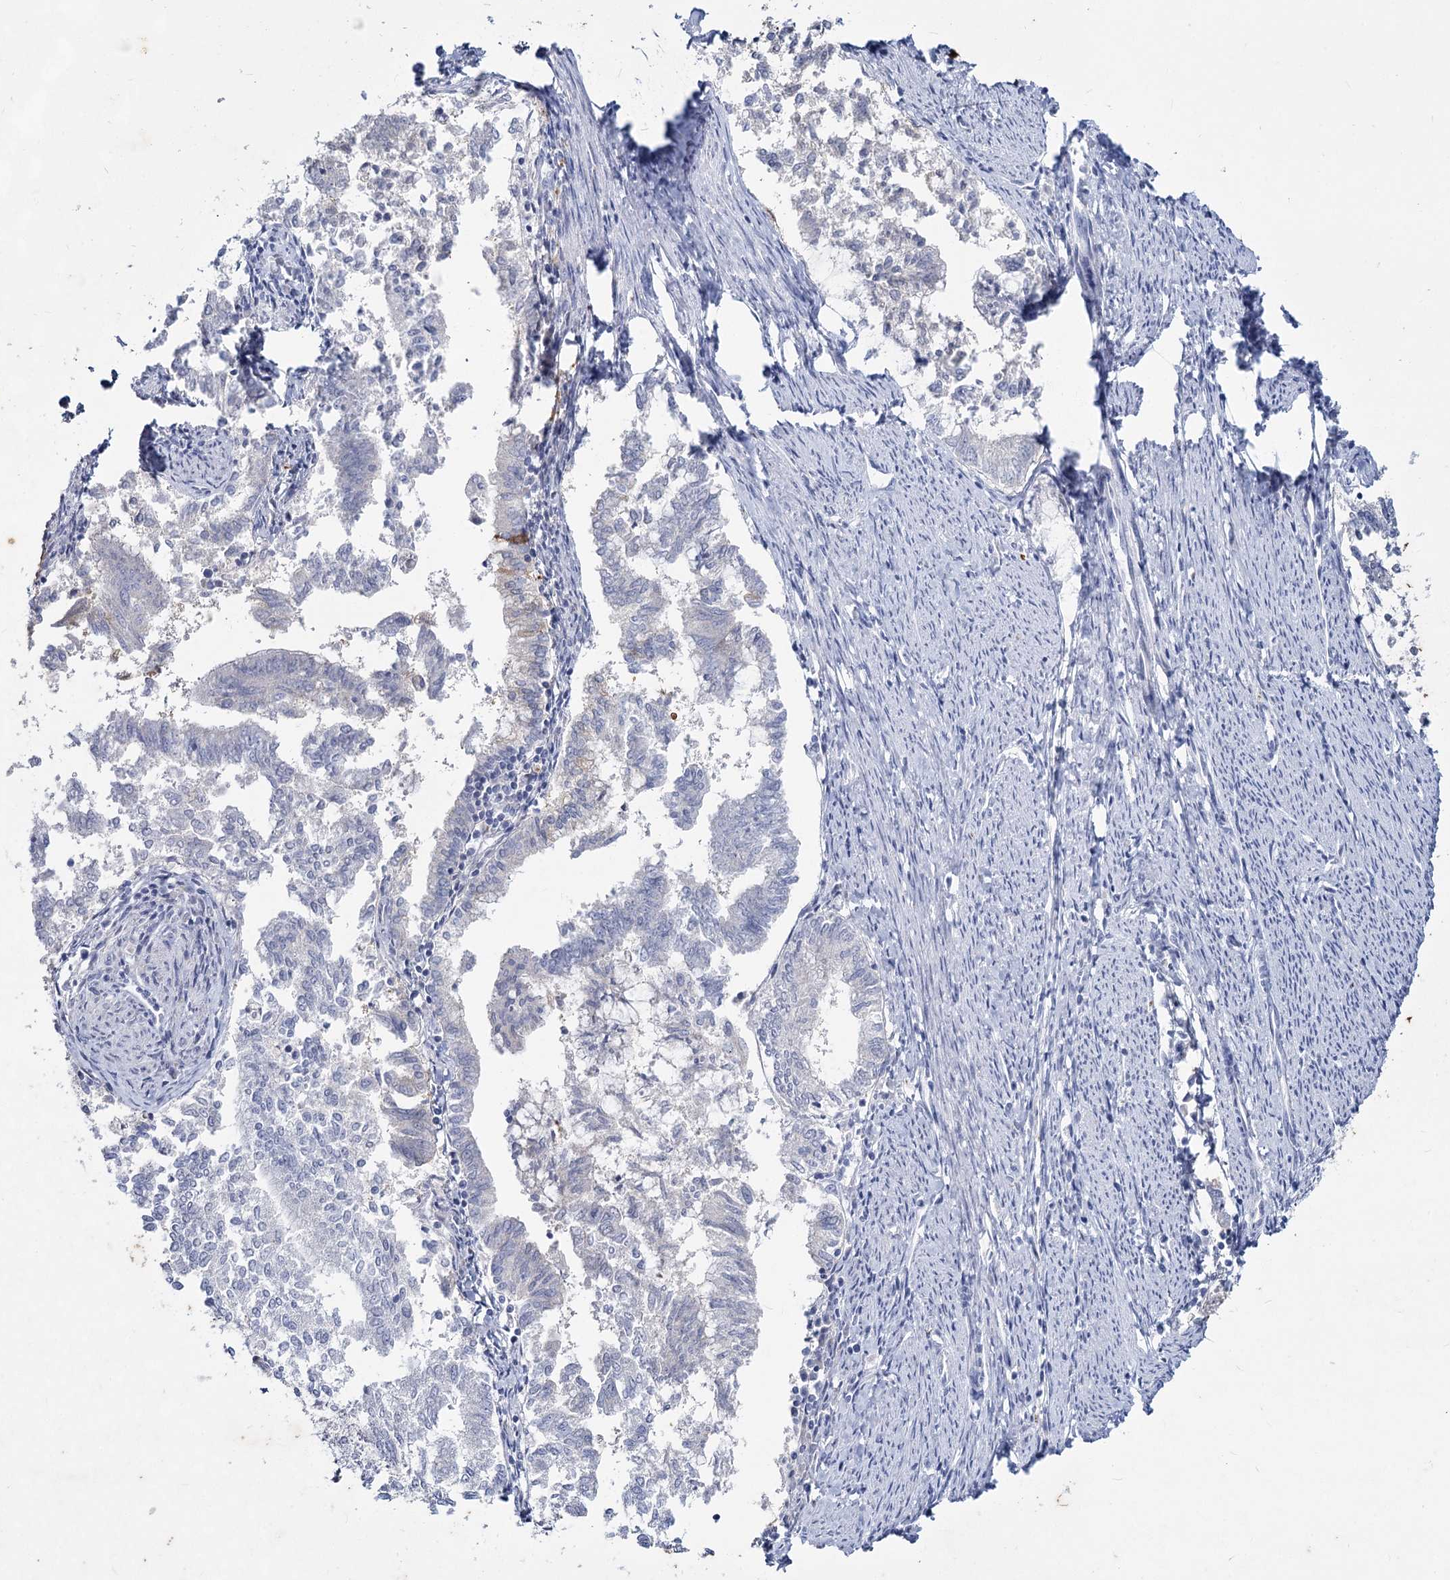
{"staining": {"intensity": "negative", "quantity": "none", "location": "none"}, "tissue": "endometrial cancer", "cell_type": "Tumor cells", "image_type": "cancer", "snomed": [{"axis": "morphology", "description": "Adenocarcinoma, NOS"}, {"axis": "topography", "description": "Endometrium"}], "caption": "Immunohistochemistry of human endometrial cancer (adenocarcinoma) shows no positivity in tumor cells.", "gene": "CCDC73", "patient": {"sex": "female", "age": 79}}